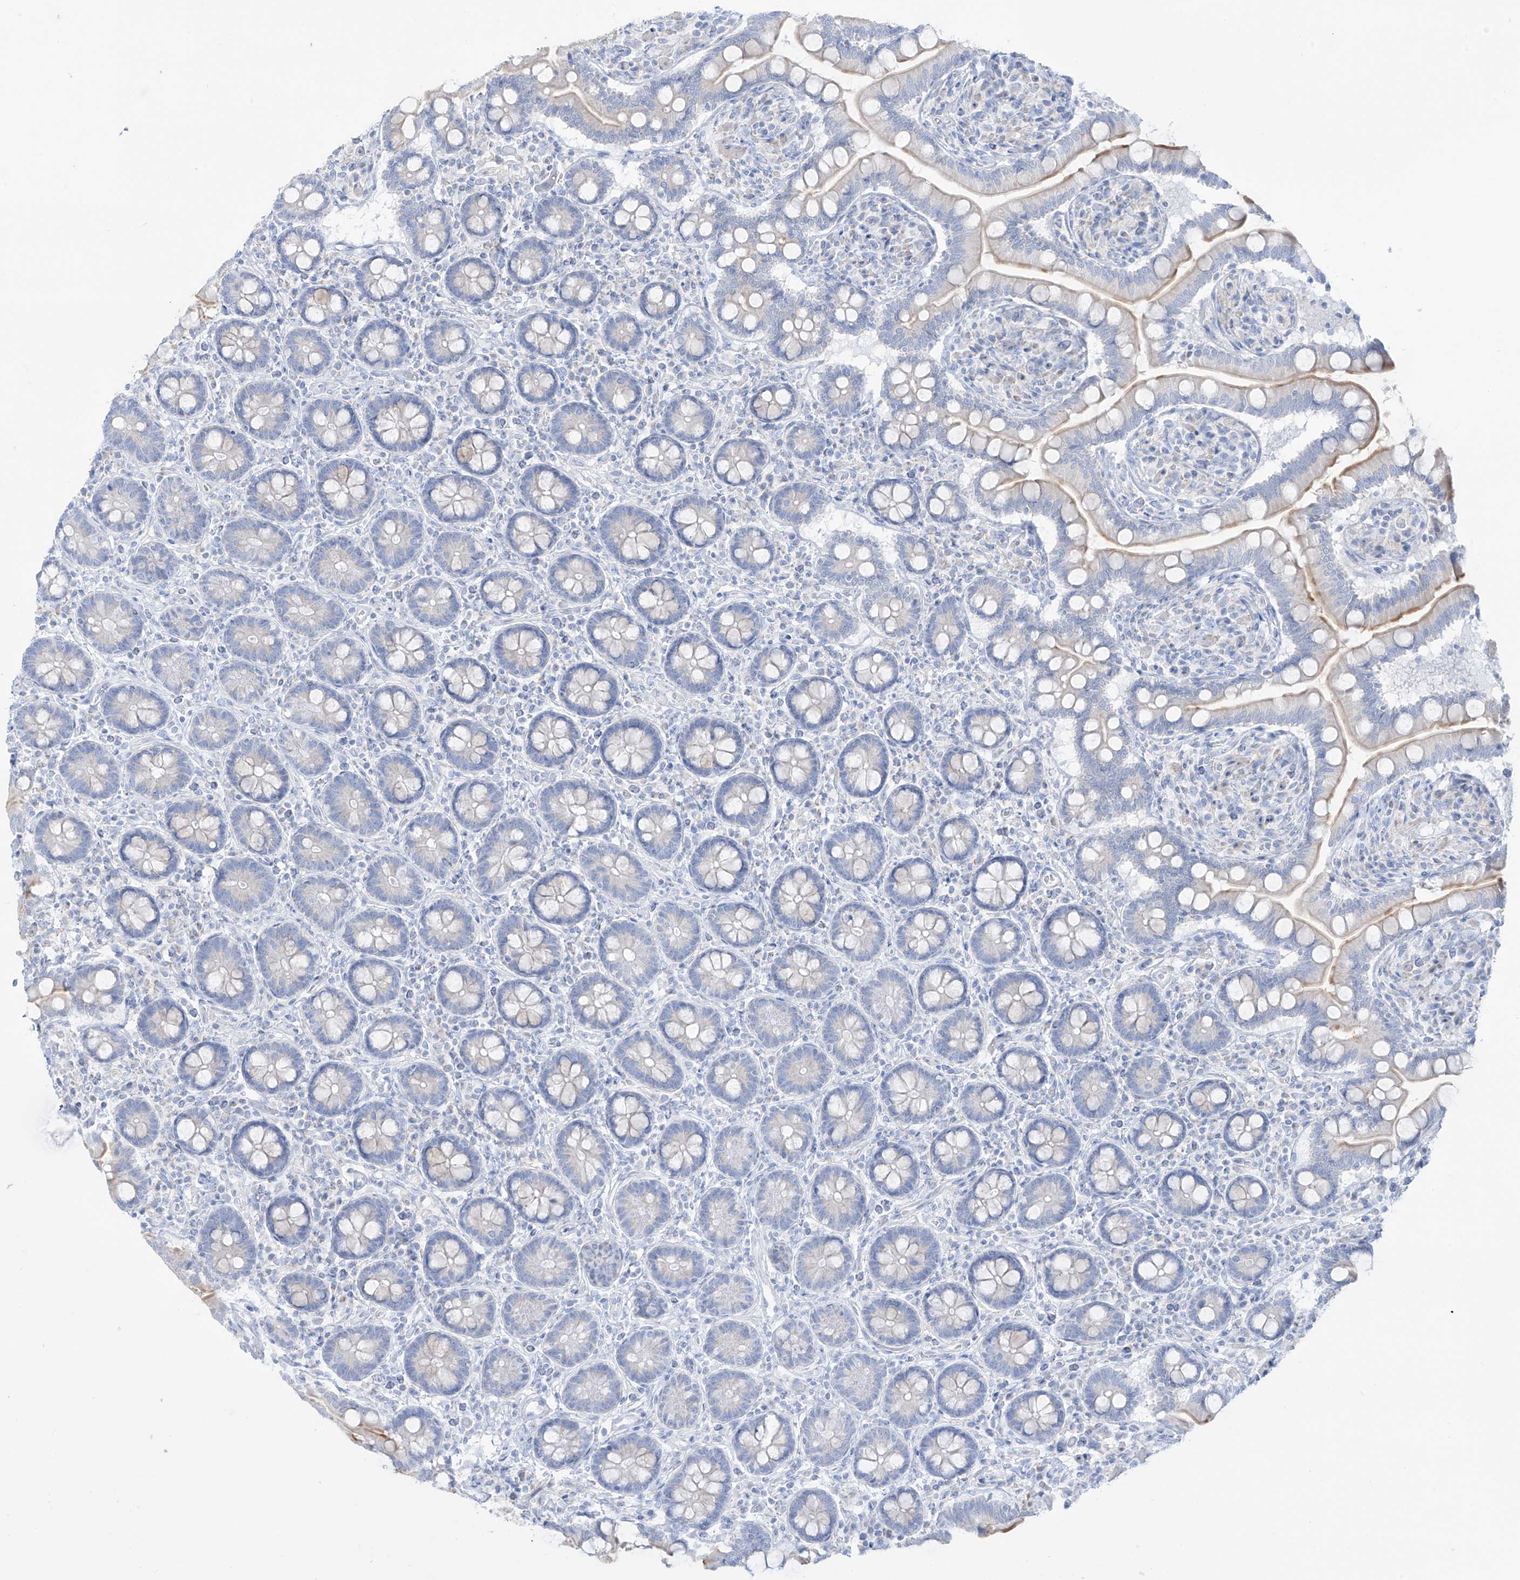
{"staining": {"intensity": "moderate", "quantity": "25%-75%", "location": "cytoplasmic/membranous"}, "tissue": "small intestine", "cell_type": "Glandular cells", "image_type": "normal", "snomed": [{"axis": "morphology", "description": "Normal tissue, NOS"}, {"axis": "topography", "description": "Small intestine"}], "caption": "Protein analysis of normal small intestine demonstrates moderate cytoplasmic/membranous positivity in approximately 25%-75% of glandular cells.", "gene": "SLC26A3", "patient": {"sex": "female", "age": 64}}